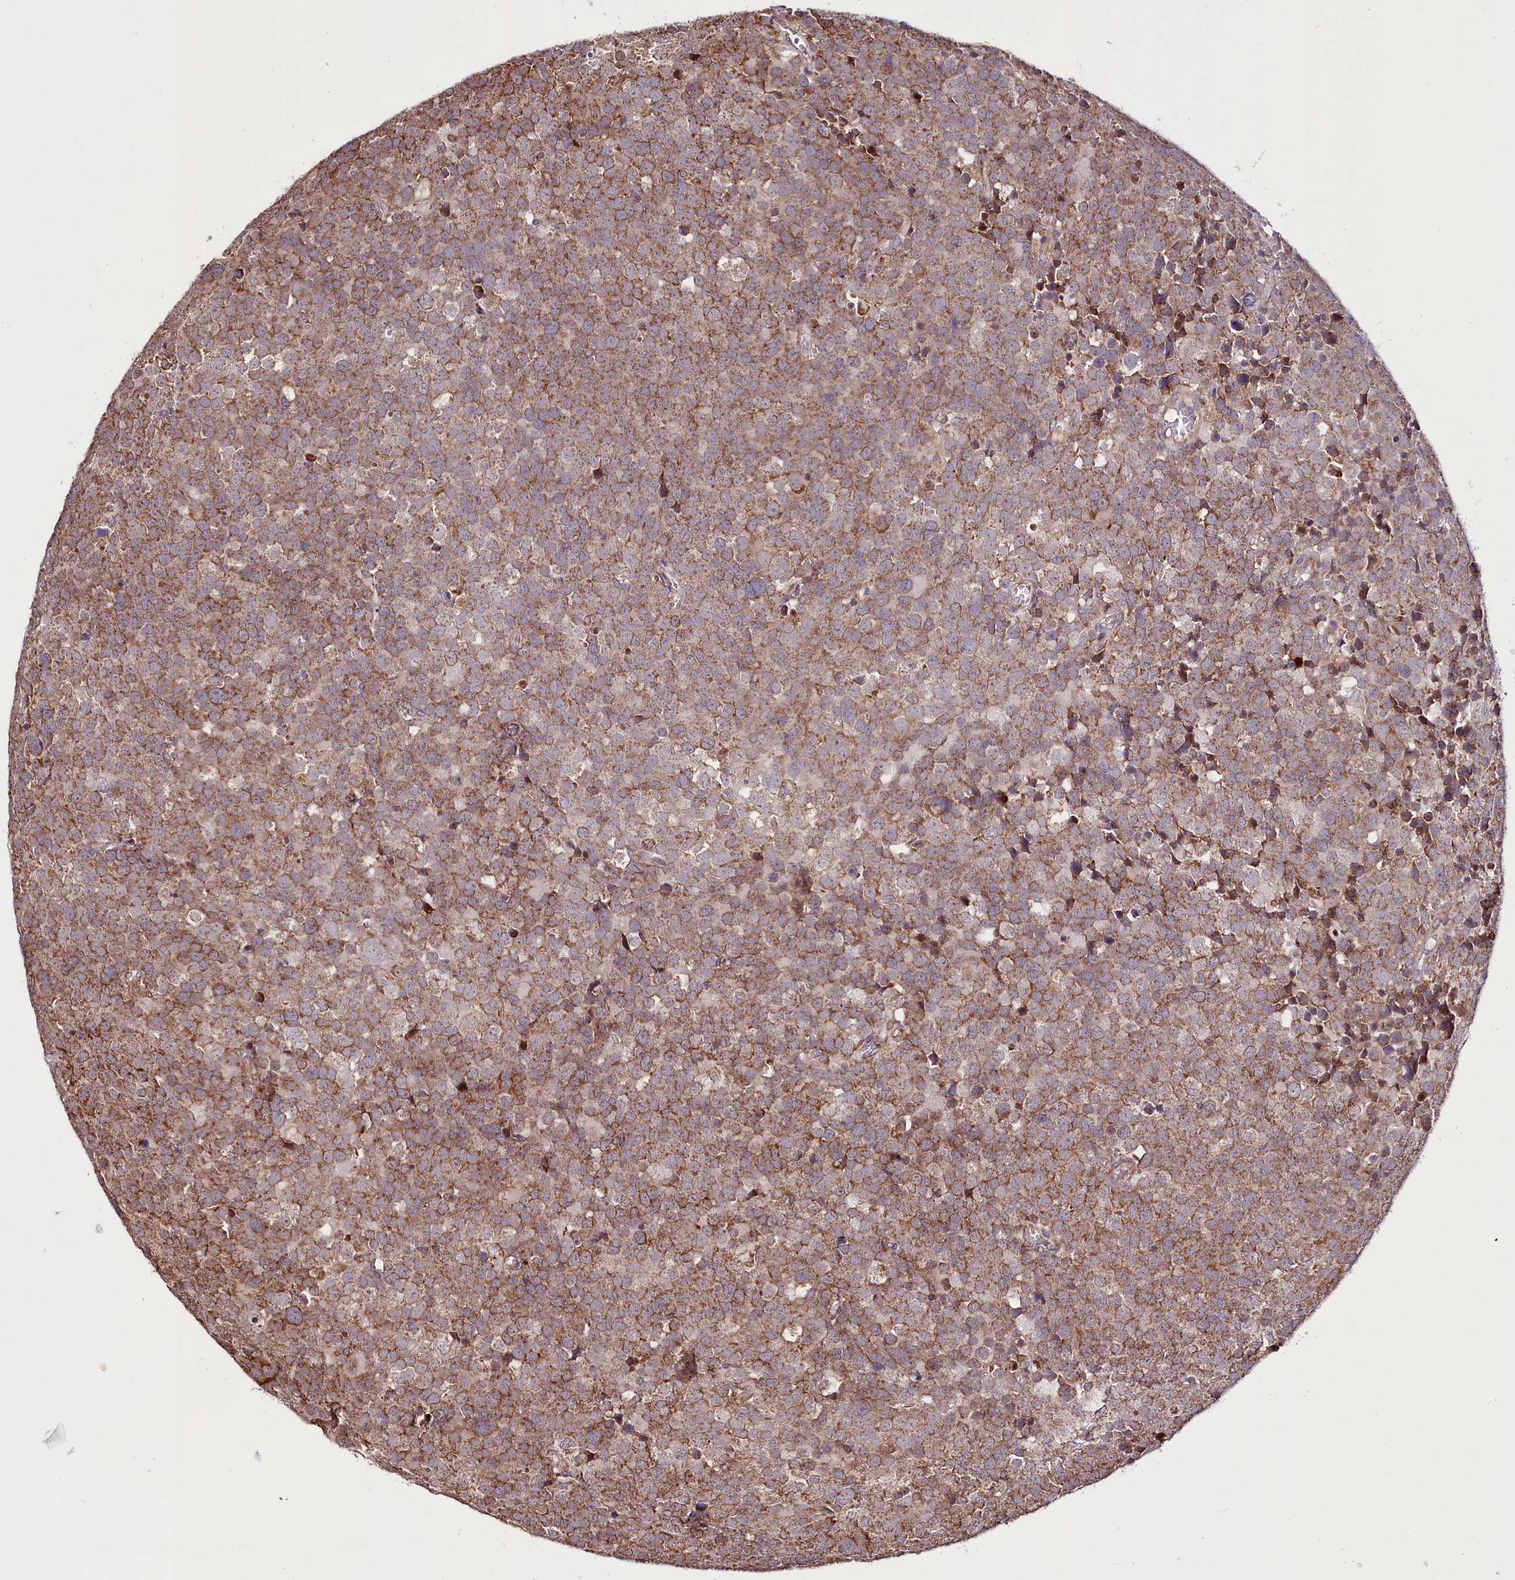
{"staining": {"intensity": "moderate", "quantity": ">75%", "location": "cytoplasmic/membranous"}, "tissue": "testis cancer", "cell_type": "Tumor cells", "image_type": "cancer", "snomed": [{"axis": "morphology", "description": "Seminoma, NOS"}, {"axis": "topography", "description": "Testis"}], "caption": "Immunohistochemical staining of seminoma (testis) shows moderate cytoplasmic/membranous protein expression in approximately >75% of tumor cells. Nuclei are stained in blue.", "gene": "ST7", "patient": {"sex": "male", "age": 71}}